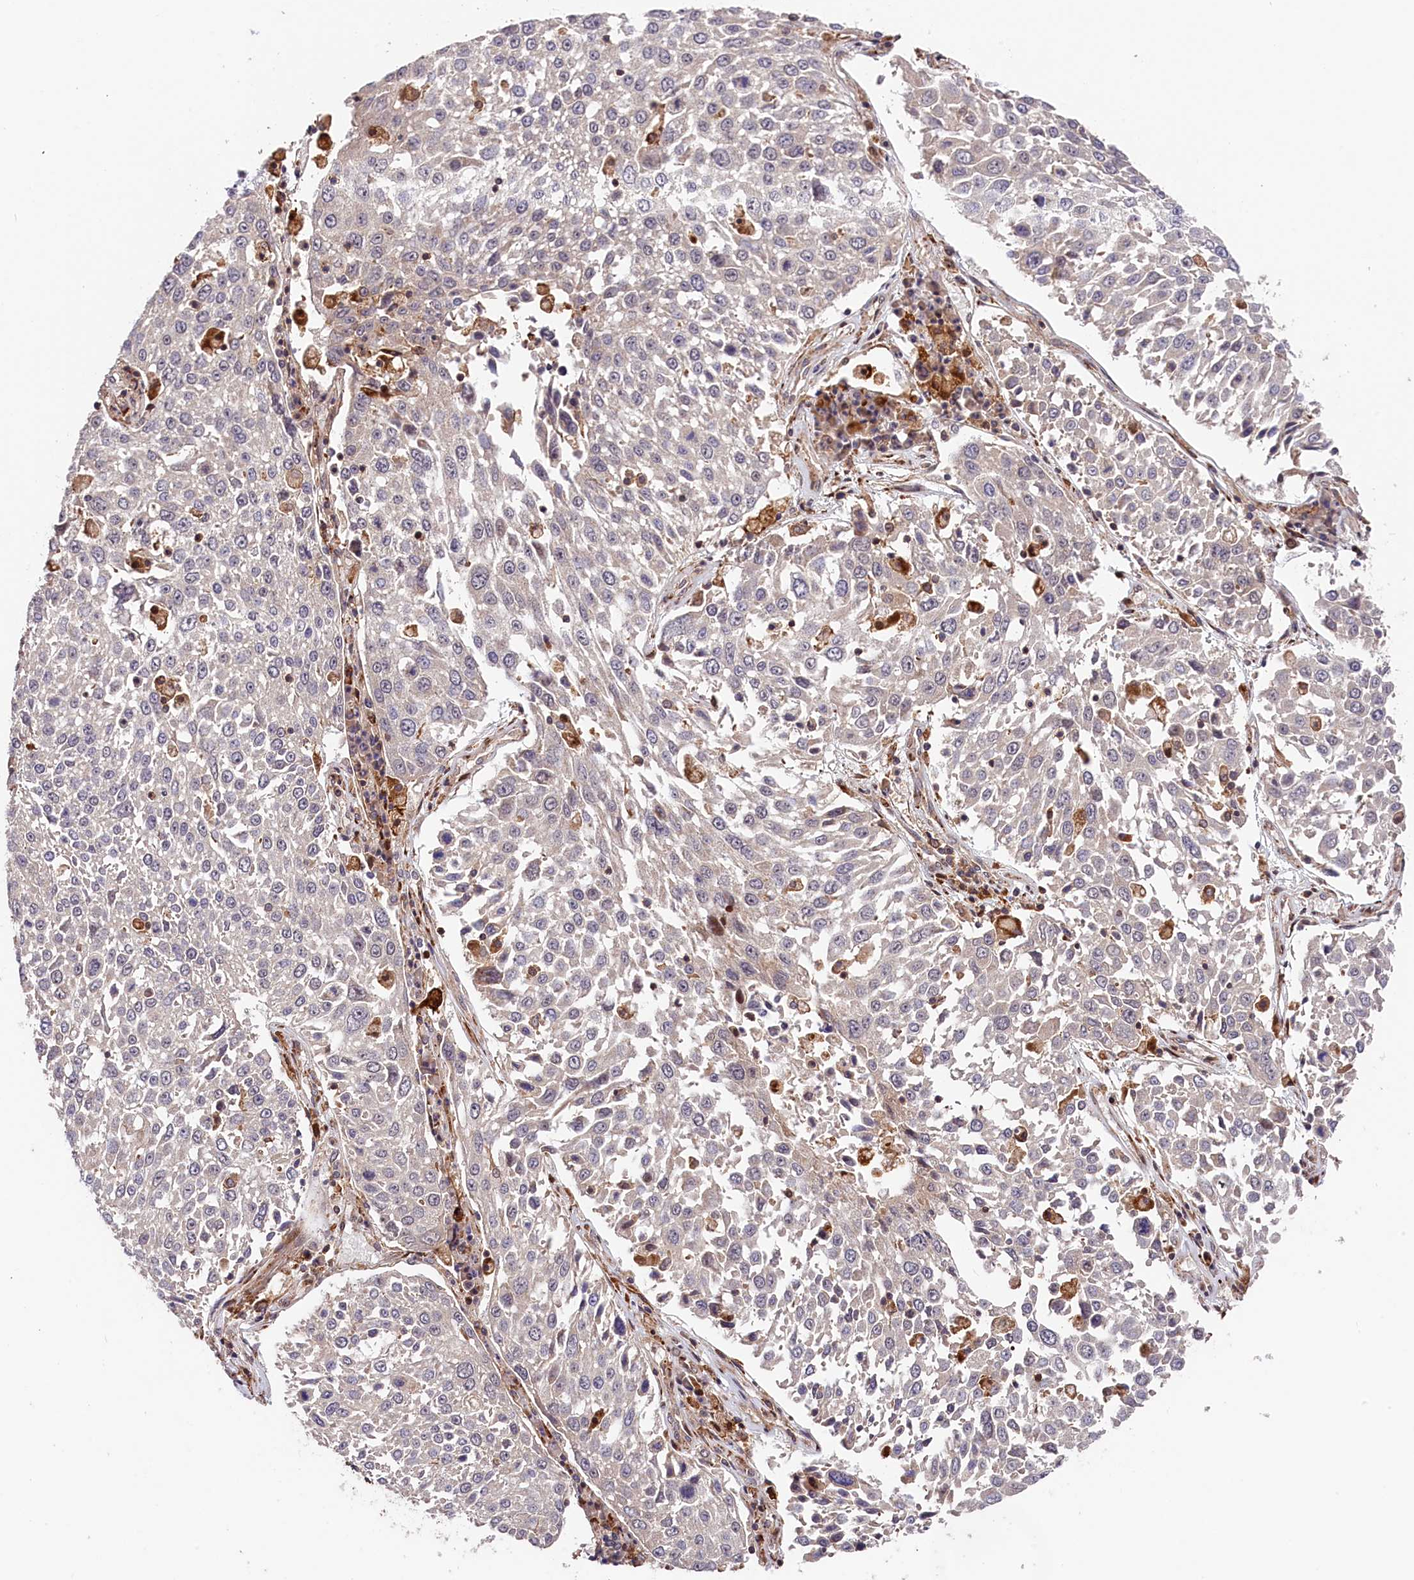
{"staining": {"intensity": "negative", "quantity": "none", "location": "none"}, "tissue": "lung cancer", "cell_type": "Tumor cells", "image_type": "cancer", "snomed": [{"axis": "morphology", "description": "Squamous cell carcinoma, NOS"}, {"axis": "topography", "description": "Lung"}], "caption": "Tumor cells are negative for protein expression in human lung cancer (squamous cell carcinoma). (Brightfield microscopy of DAB (3,3'-diaminobenzidine) IHC at high magnification).", "gene": "CACNA1H", "patient": {"sex": "male", "age": 65}}